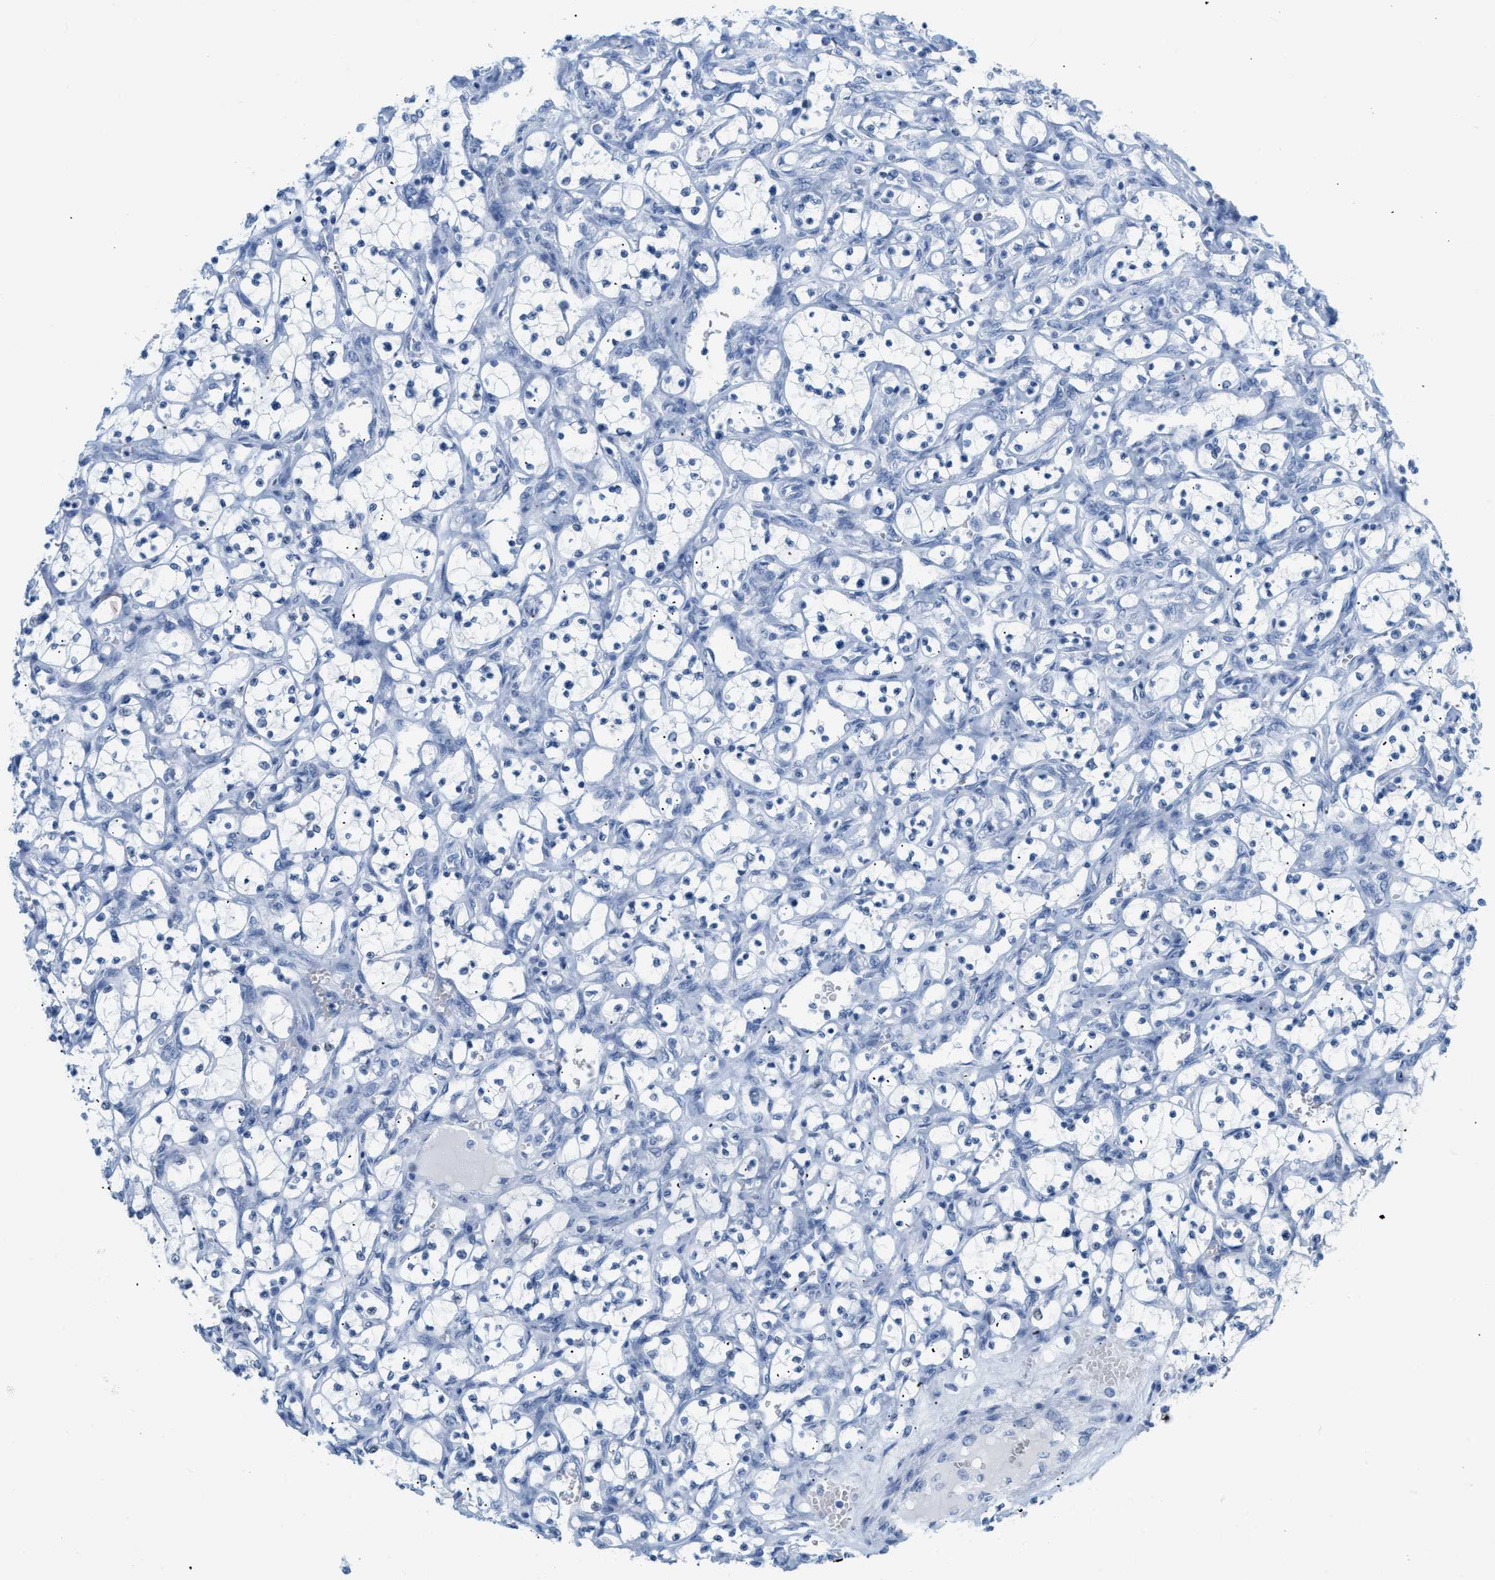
{"staining": {"intensity": "negative", "quantity": "none", "location": "none"}, "tissue": "renal cancer", "cell_type": "Tumor cells", "image_type": "cancer", "snomed": [{"axis": "morphology", "description": "Adenocarcinoma, NOS"}, {"axis": "topography", "description": "Kidney"}], "caption": "This histopathology image is of renal cancer (adenocarcinoma) stained with immunohistochemistry (IHC) to label a protein in brown with the nuclei are counter-stained blue. There is no positivity in tumor cells.", "gene": "DES", "patient": {"sex": "female", "age": 69}}